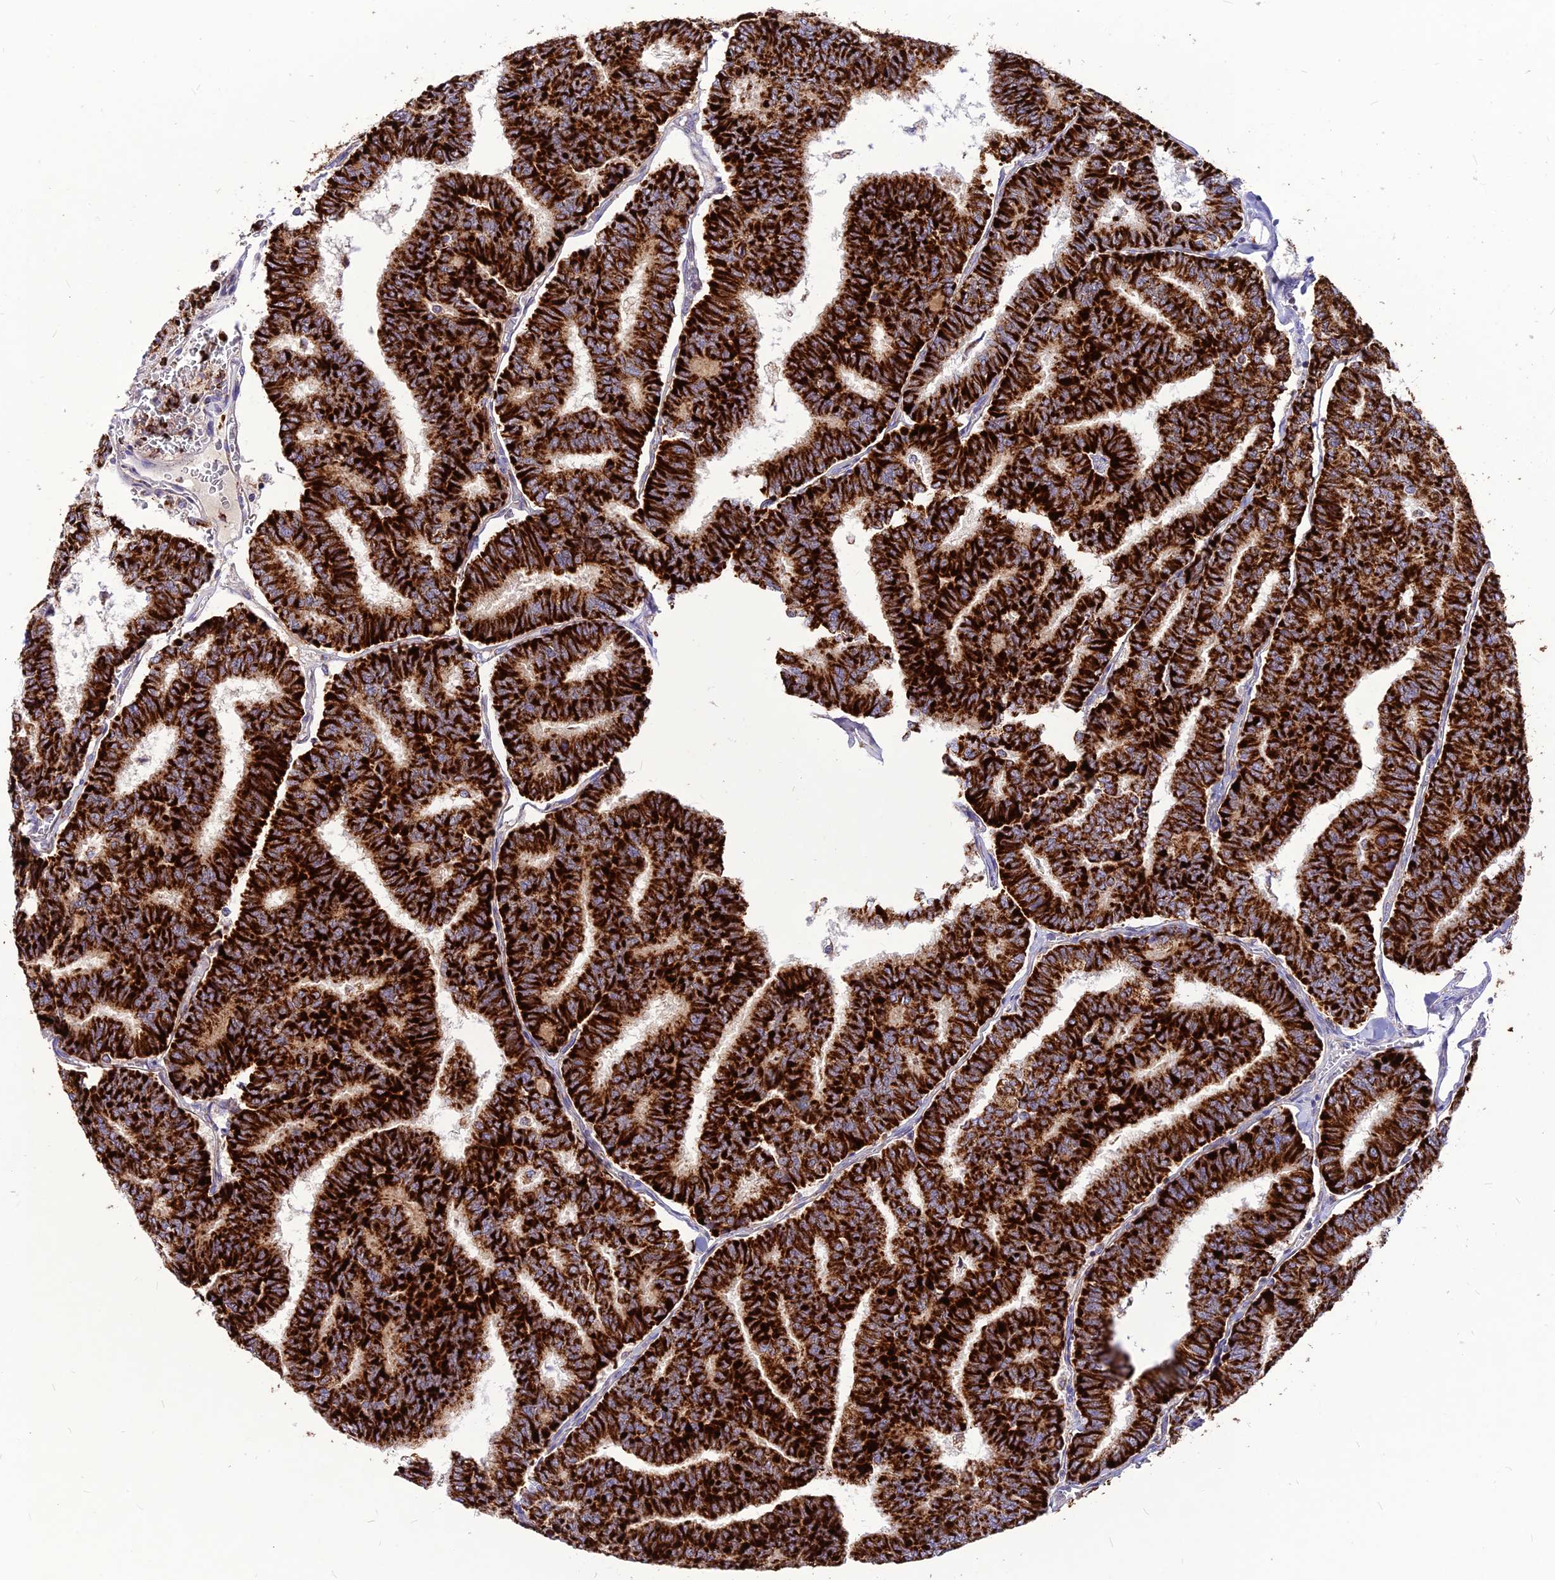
{"staining": {"intensity": "strong", "quantity": ">75%", "location": "cytoplasmic/membranous"}, "tissue": "thyroid cancer", "cell_type": "Tumor cells", "image_type": "cancer", "snomed": [{"axis": "morphology", "description": "Papillary adenocarcinoma, NOS"}, {"axis": "topography", "description": "Thyroid gland"}], "caption": "DAB (3,3'-diaminobenzidine) immunohistochemical staining of thyroid cancer (papillary adenocarcinoma) shows strong cytoplasmic/membranous protein staining in about >75% of tumor cells.", "gene": "ECI1", "patient": {"sex": "female", "age": 35}}